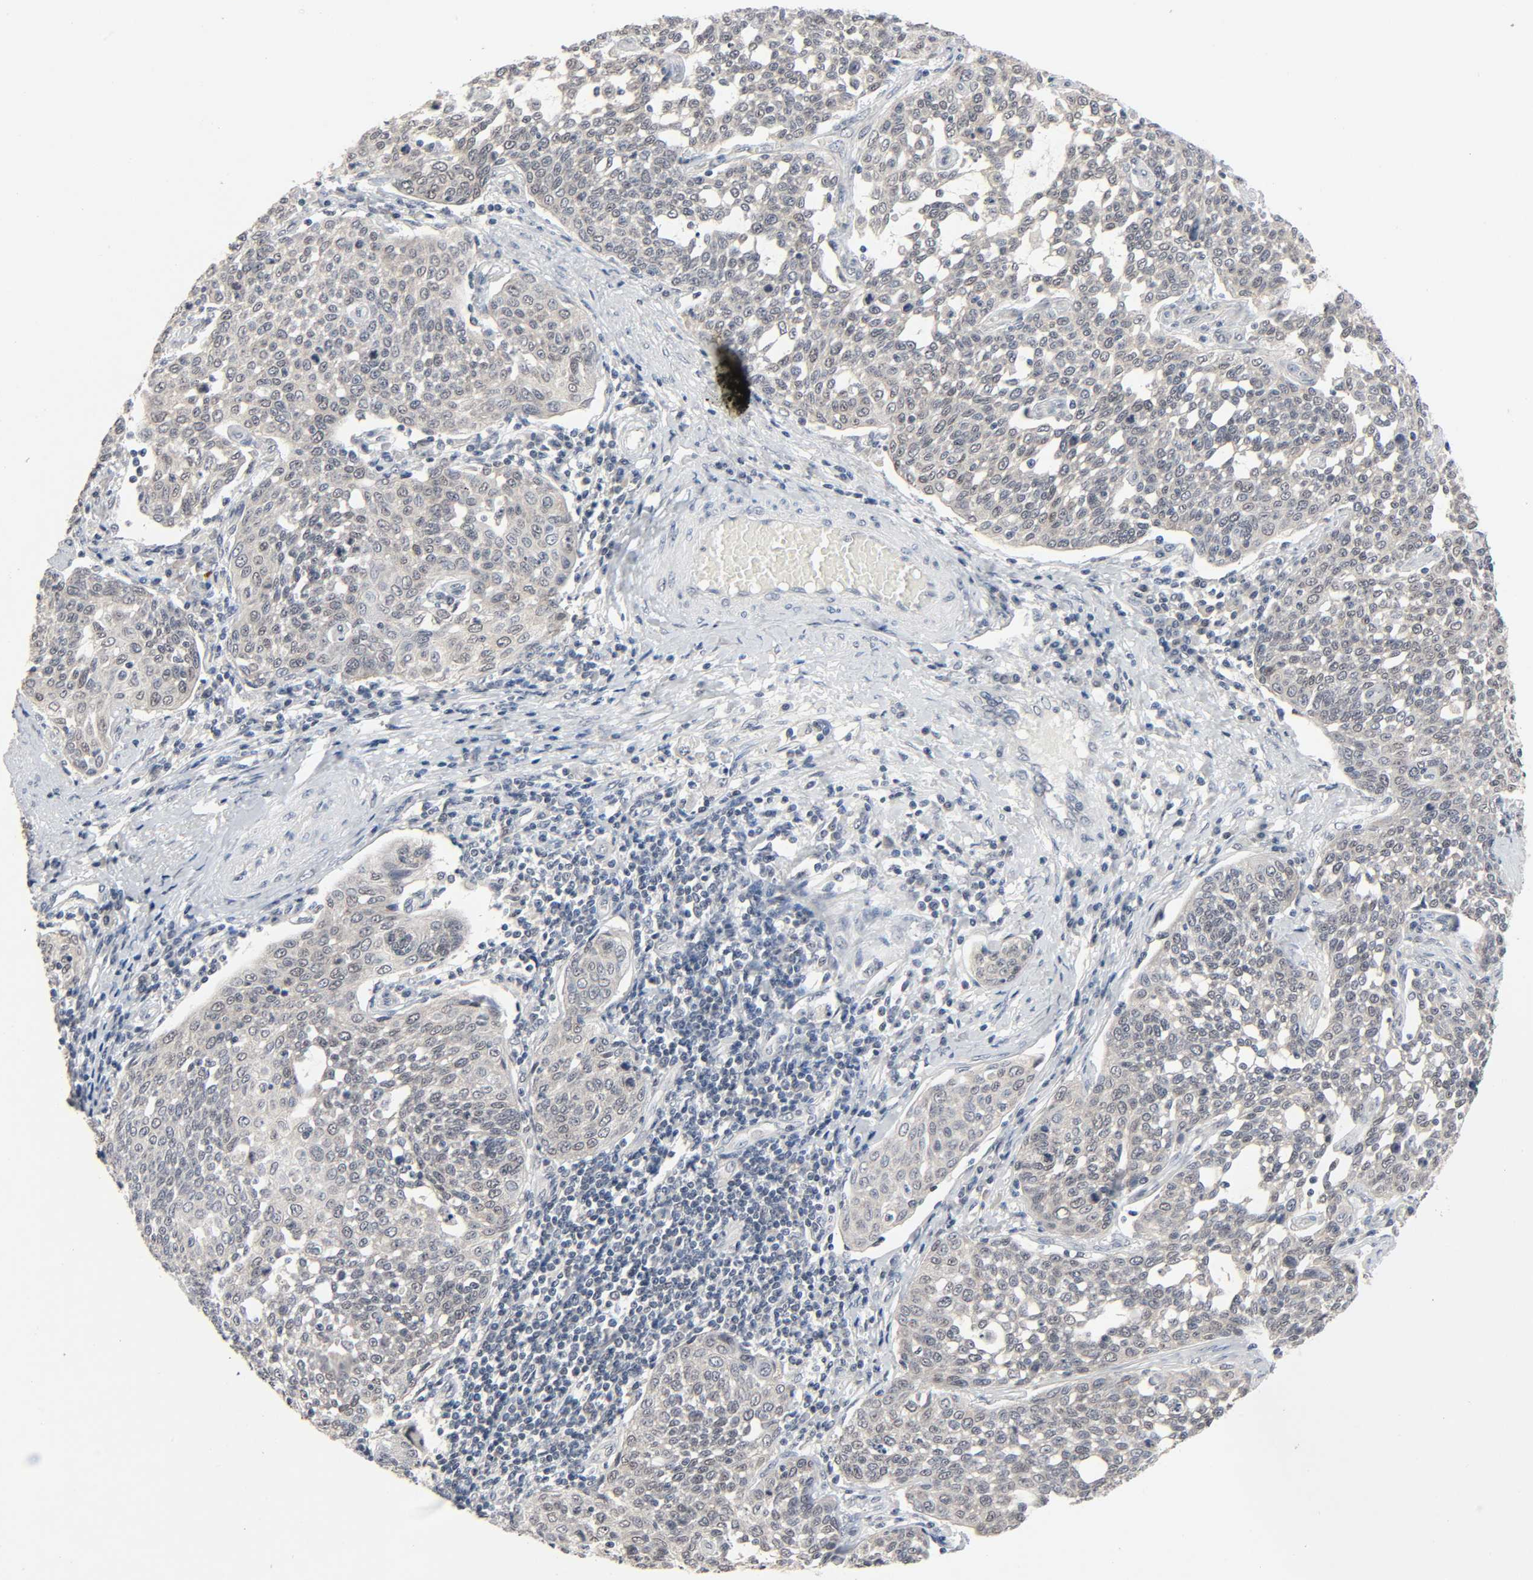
{"staining": {"intensity": "weak", "quantity": "25%-75%", "location": "cytoplasmic/membranous,nuclear"}, "tissue": "cervical cancer", "cell_type": "Tumor cells", "image_type": "cancer", "snomed": [{"axis": "morphology", "description": "Squamous cell carcinoma, NOS"}, {"axis": "topography", "description": "Cervix"}], "caption": "Cervical cancer (squamous cell carcinoma) tissue reveals weak cytoplasmic/membranous and nuclear expression in about 25%-75% of tumor cells, visualized by immunohistochemistry.", "gene": "MAPKAPK5", "patient": {"sex": "female", "age": 34}}